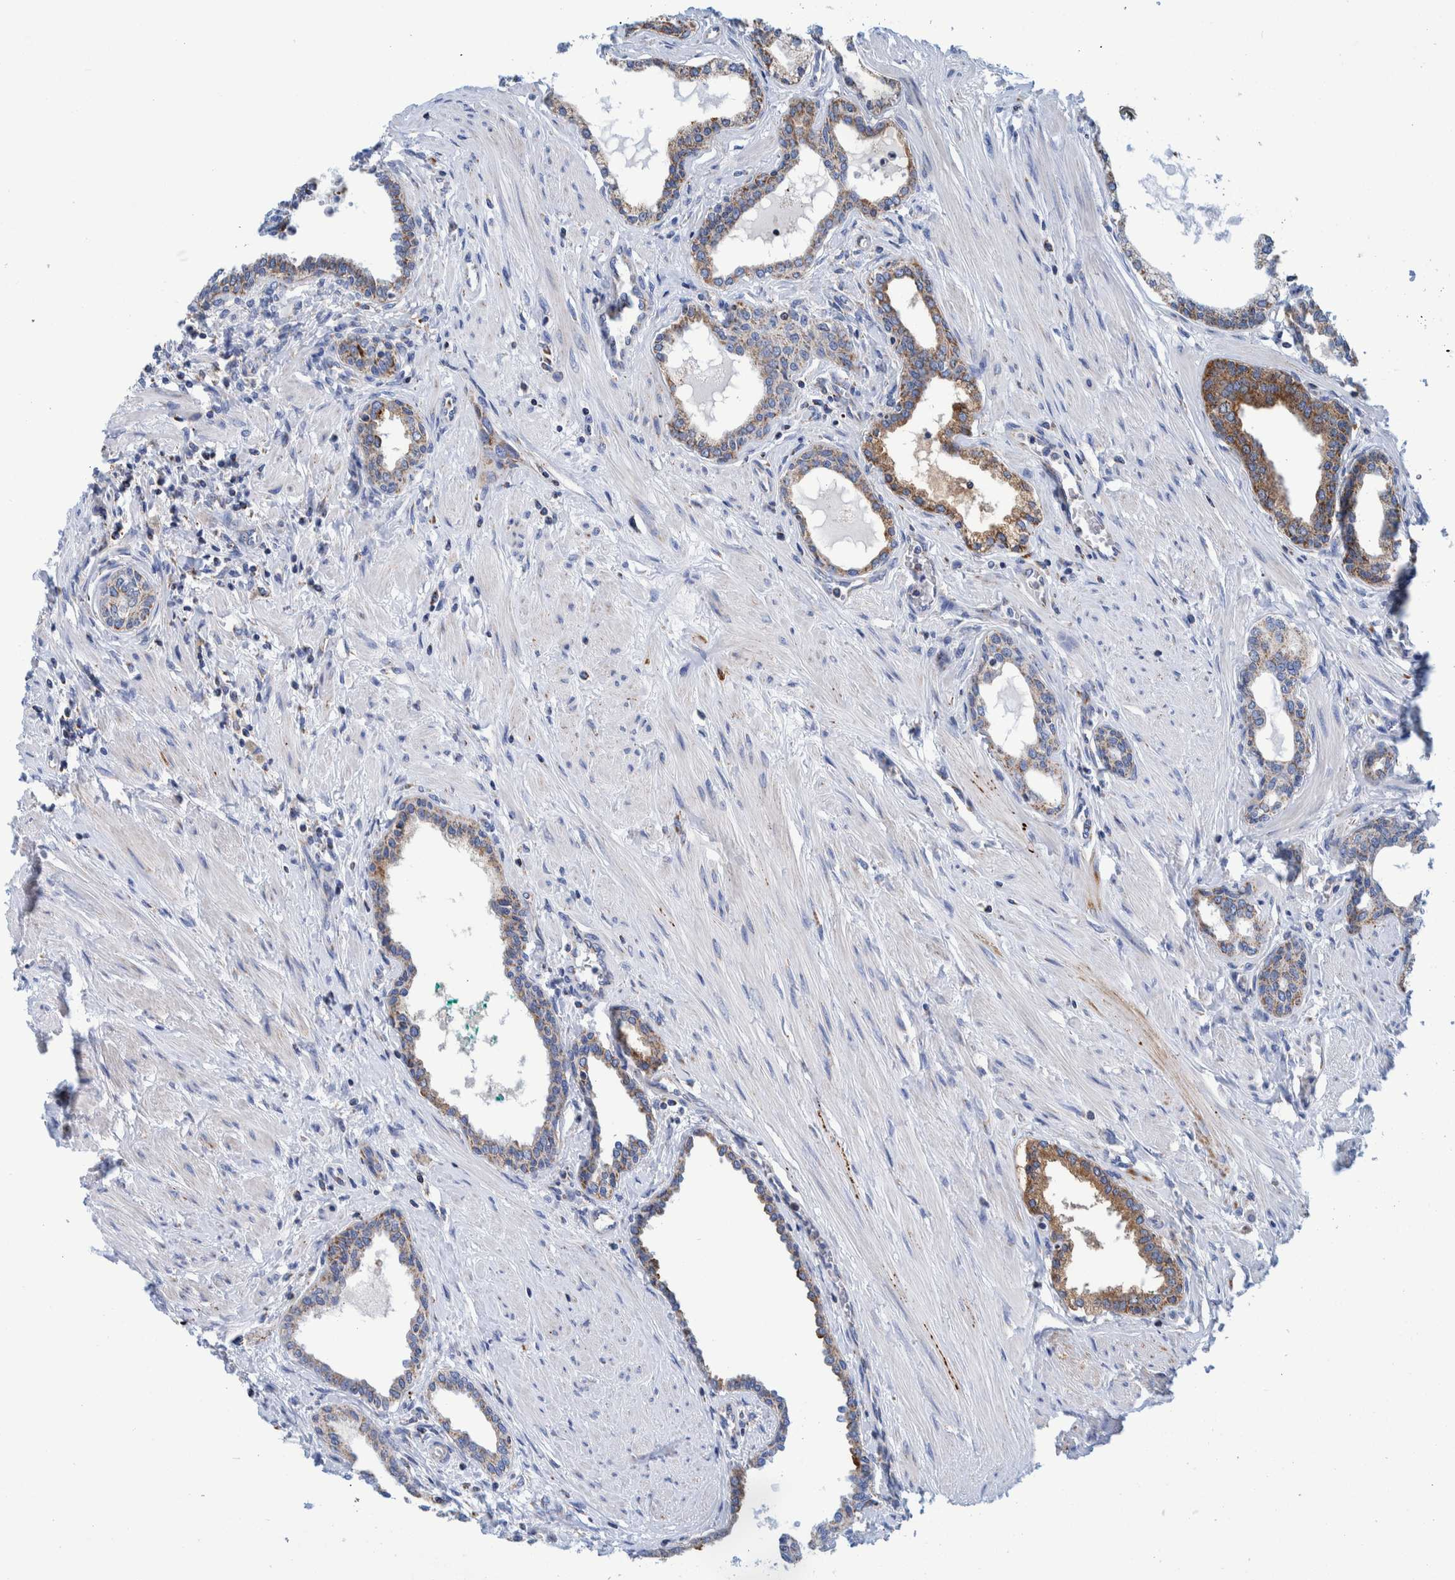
{"staining": {"intensity": "moderate", "quantity": "<25%", "location": "cytoplasmic/membranous"}, "tissue": "prostate cancer", "cell_type": "Tumor cells", "image_type": "cancer", "snomed": [{"axis": "morphology", "description": "Adenocarcinoma, High grade"}, {"axis": "topography", "description": "Prostate"}], "caption": "The immunohistochemical stain labels moderate cytoplasmic/membranous staining in tumor cells of prostate cancer tissue.", "gene": "BZW2", "patient": {"sex": "male", "age": 52}}